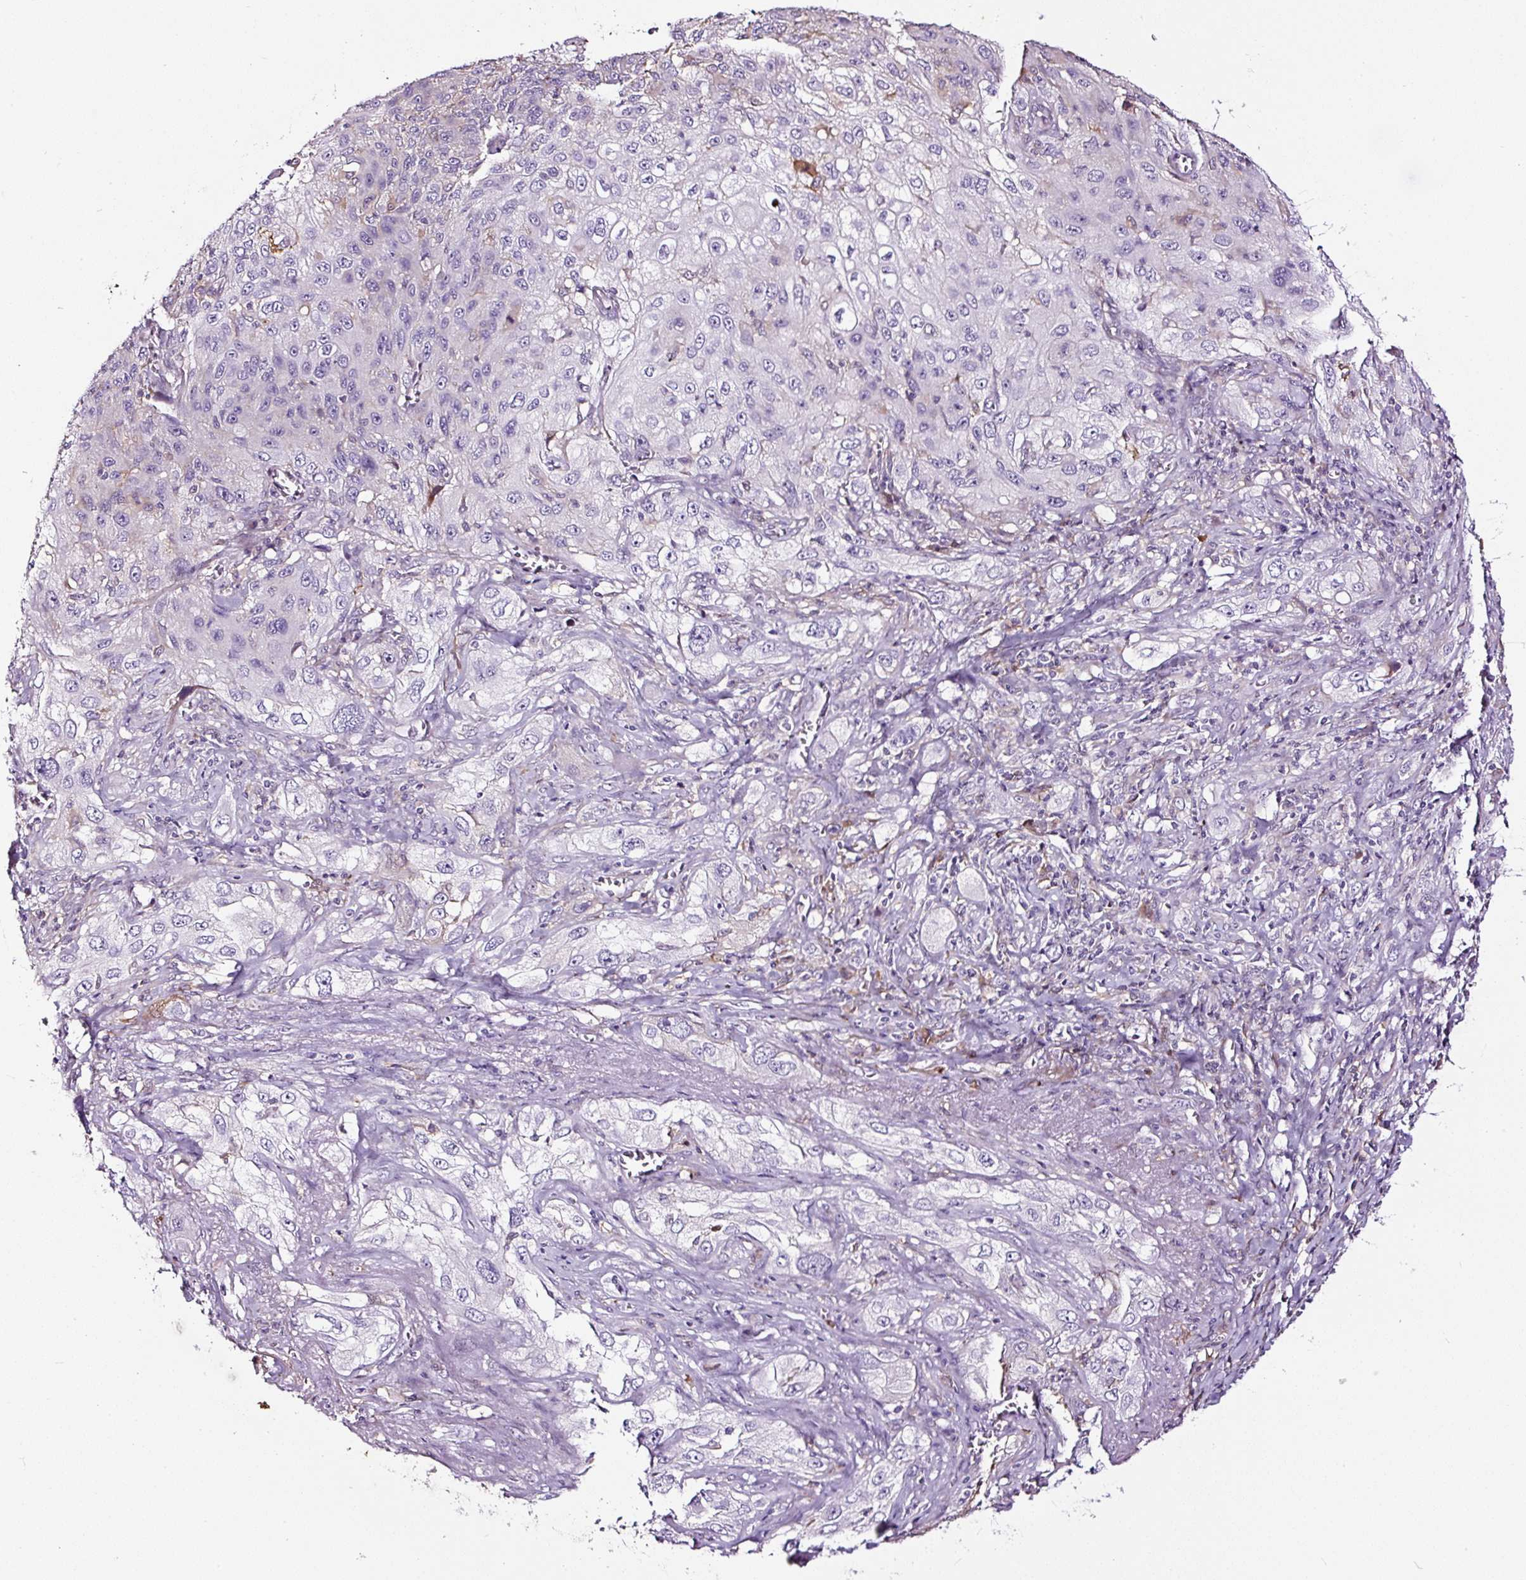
{"staining": {"intensity": "negative", "quantity": "none", "location": "none"}, "tissue": "lung cancer", "cell_type": "Tumor cells", "image_type": "cancer", "snomed": [{"axis": "morphology", "description": "Squamous cell carcinoma, NOS"}, {"axis": "topography", "description": "Lung"}], "caption": "A high-resolution image shows IHC staining of lung squamous cell carcinoma, which shows no significant positivity in tumor cells. The staining is performed using DAB brown chromogen with nuclei counter-stained in using hematoxylin.", "gene": "LRRC24", "patient": {"sex": "female", "age": 69}}